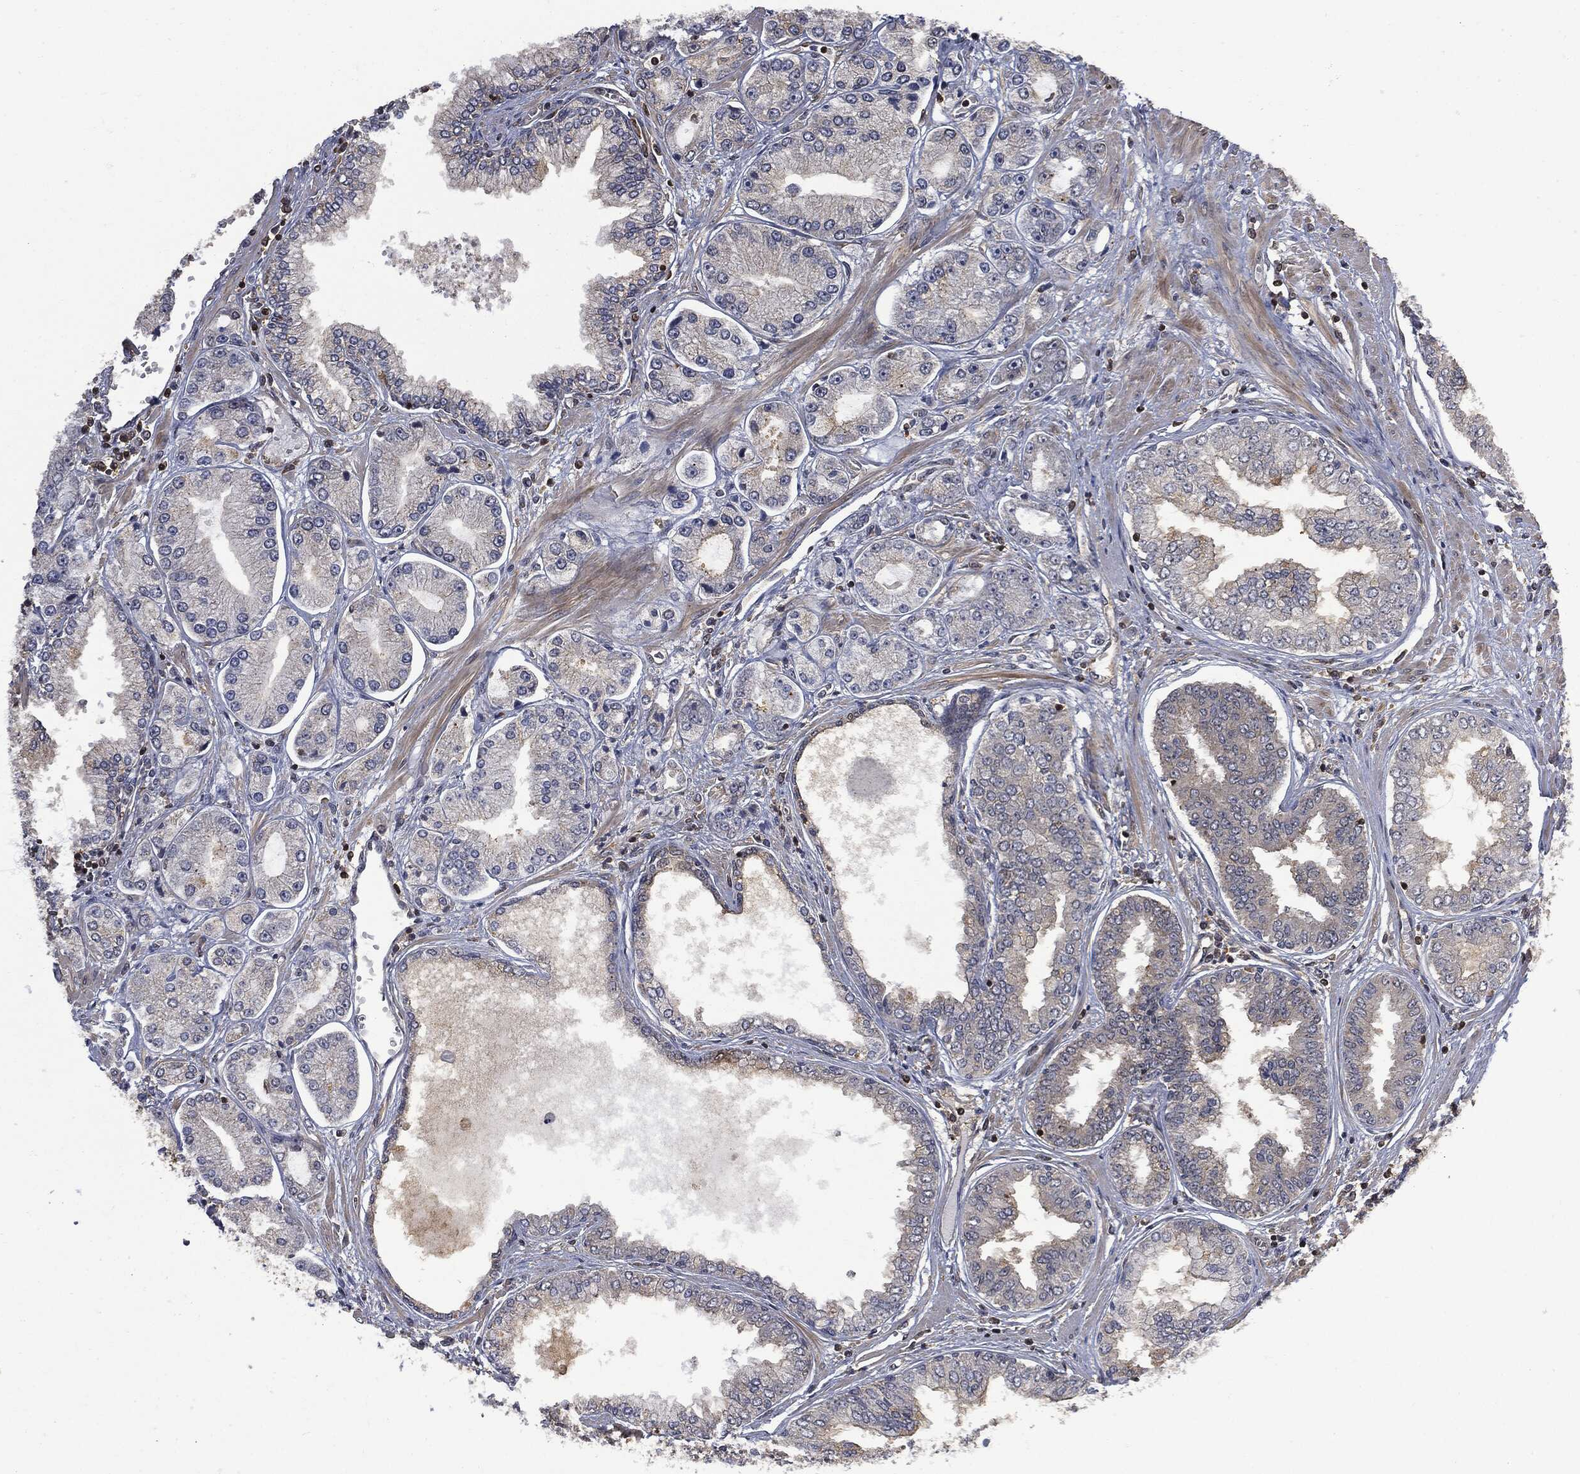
{"staining": {"intensity": "moderate", "quantity": "<25%", "location": "cytoplasmic/membranous"}, "tissue": "prostate cancer", "cell_type": "Tumor cells", "image_type": "cancer", "snomed": [{"axis": "morphology", "description": "Adenocarcinoma, Low grade"}, {"axis": "topography", "description": "Prostate"}], "caption": "Immunohistochemistry (IHC) of human prostate cancer (adenocarcinoma (low-grade)) shows low levels of moderate cytoplasmic/membranous positivity in about <25% of tumor cells.", "gene": "PSMB10", "patient": {"sex": "male", "age": 72}}